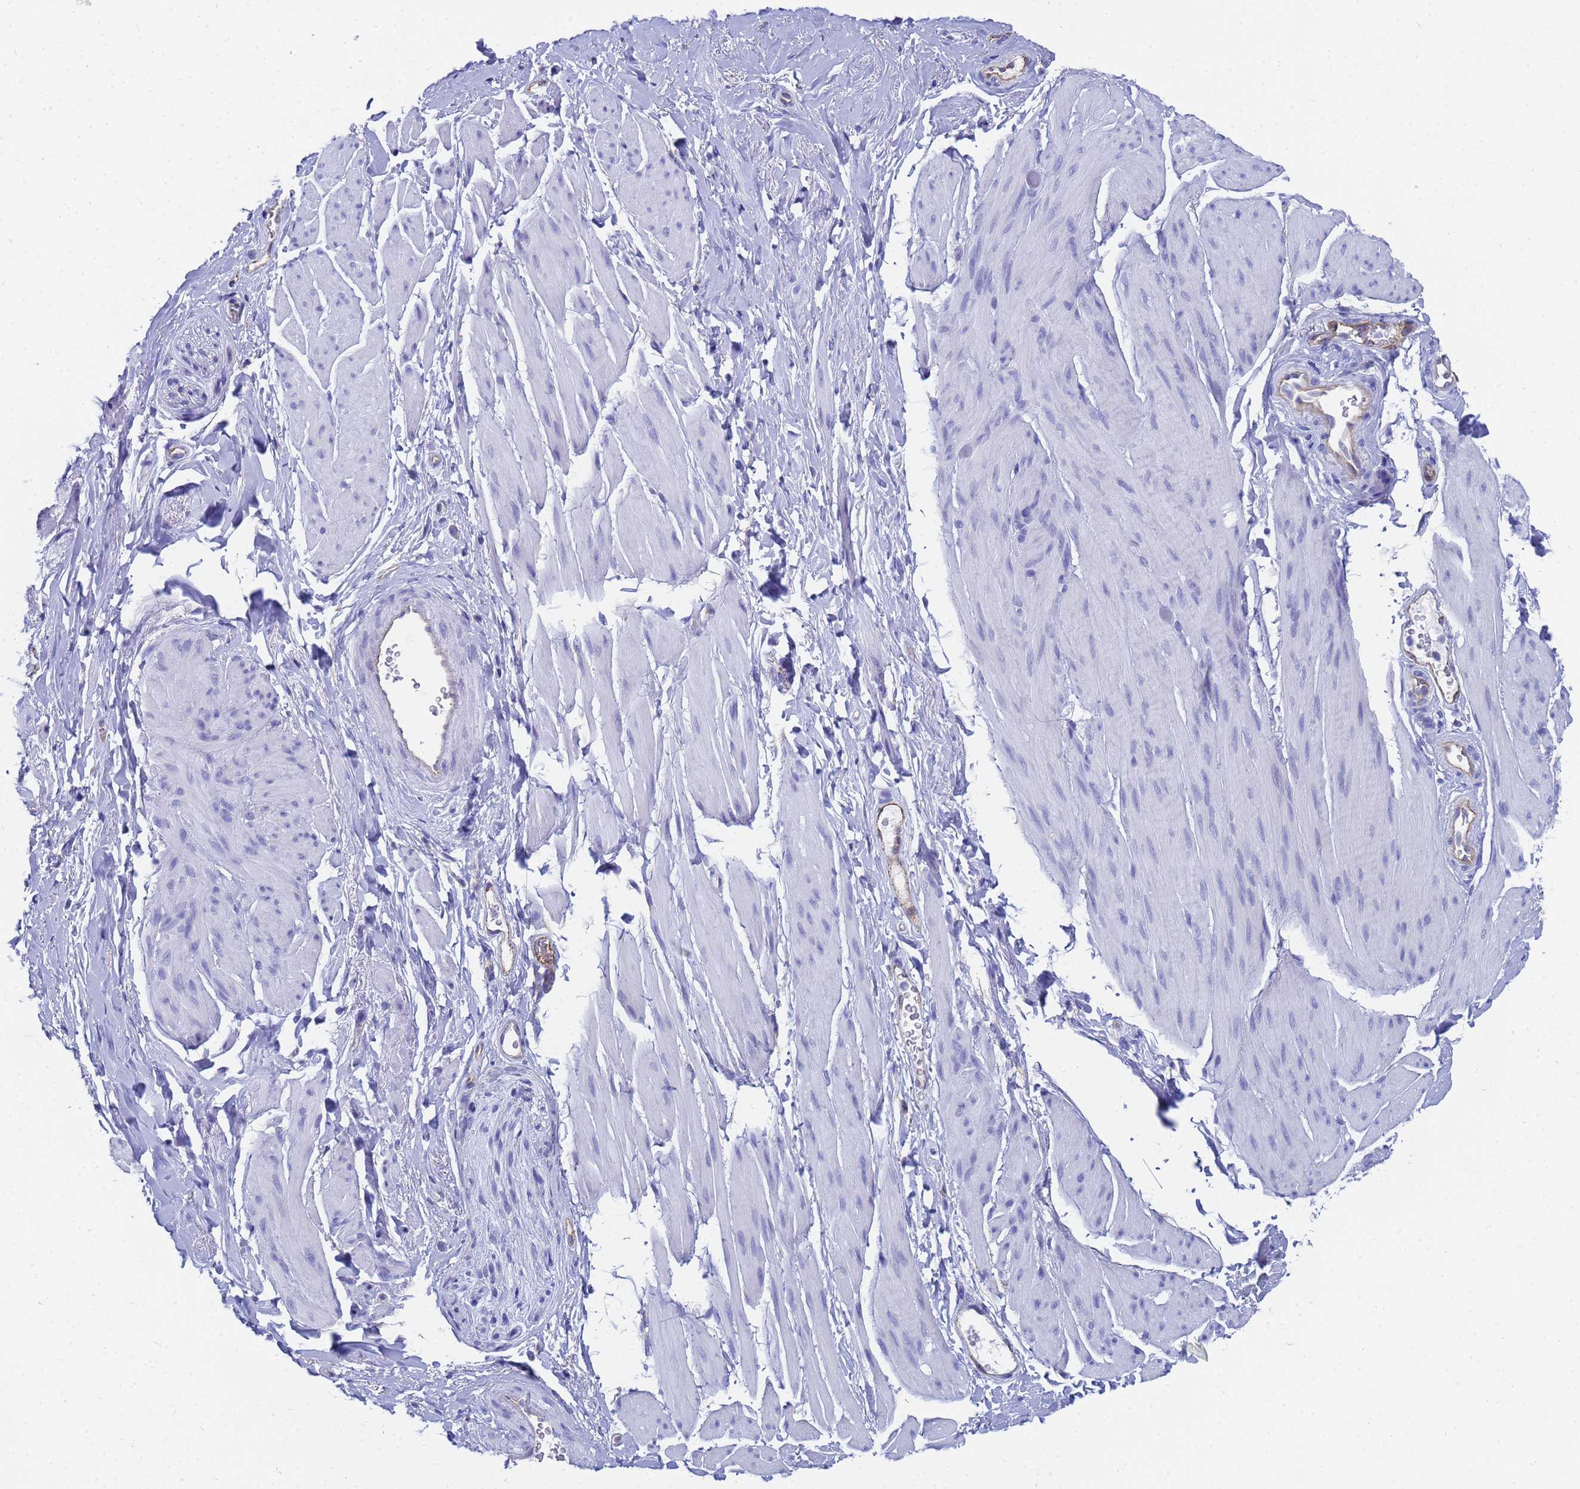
{"staining": {"intensity": "negative", "quantity": "none", "location": "none"}, "tissue": "smooth muscle", "cell_type": "Smooth muscle cells", "image_type": "normal", "snomed": [{"axis": "morphology", "description": "Normal tissue, NOS"}, {"axis": "topography", "description": "Smooth muscle"}, {"axis": "topography", "description": "Peripheral nerve tissue"}], "caption": "Immunohistochemical staining of unremarkable human smooth muscle displays no significant staining in smooth muscle cells.", "gene": "TM4SF4", "patient": {"sex": "male", "age": 69}}